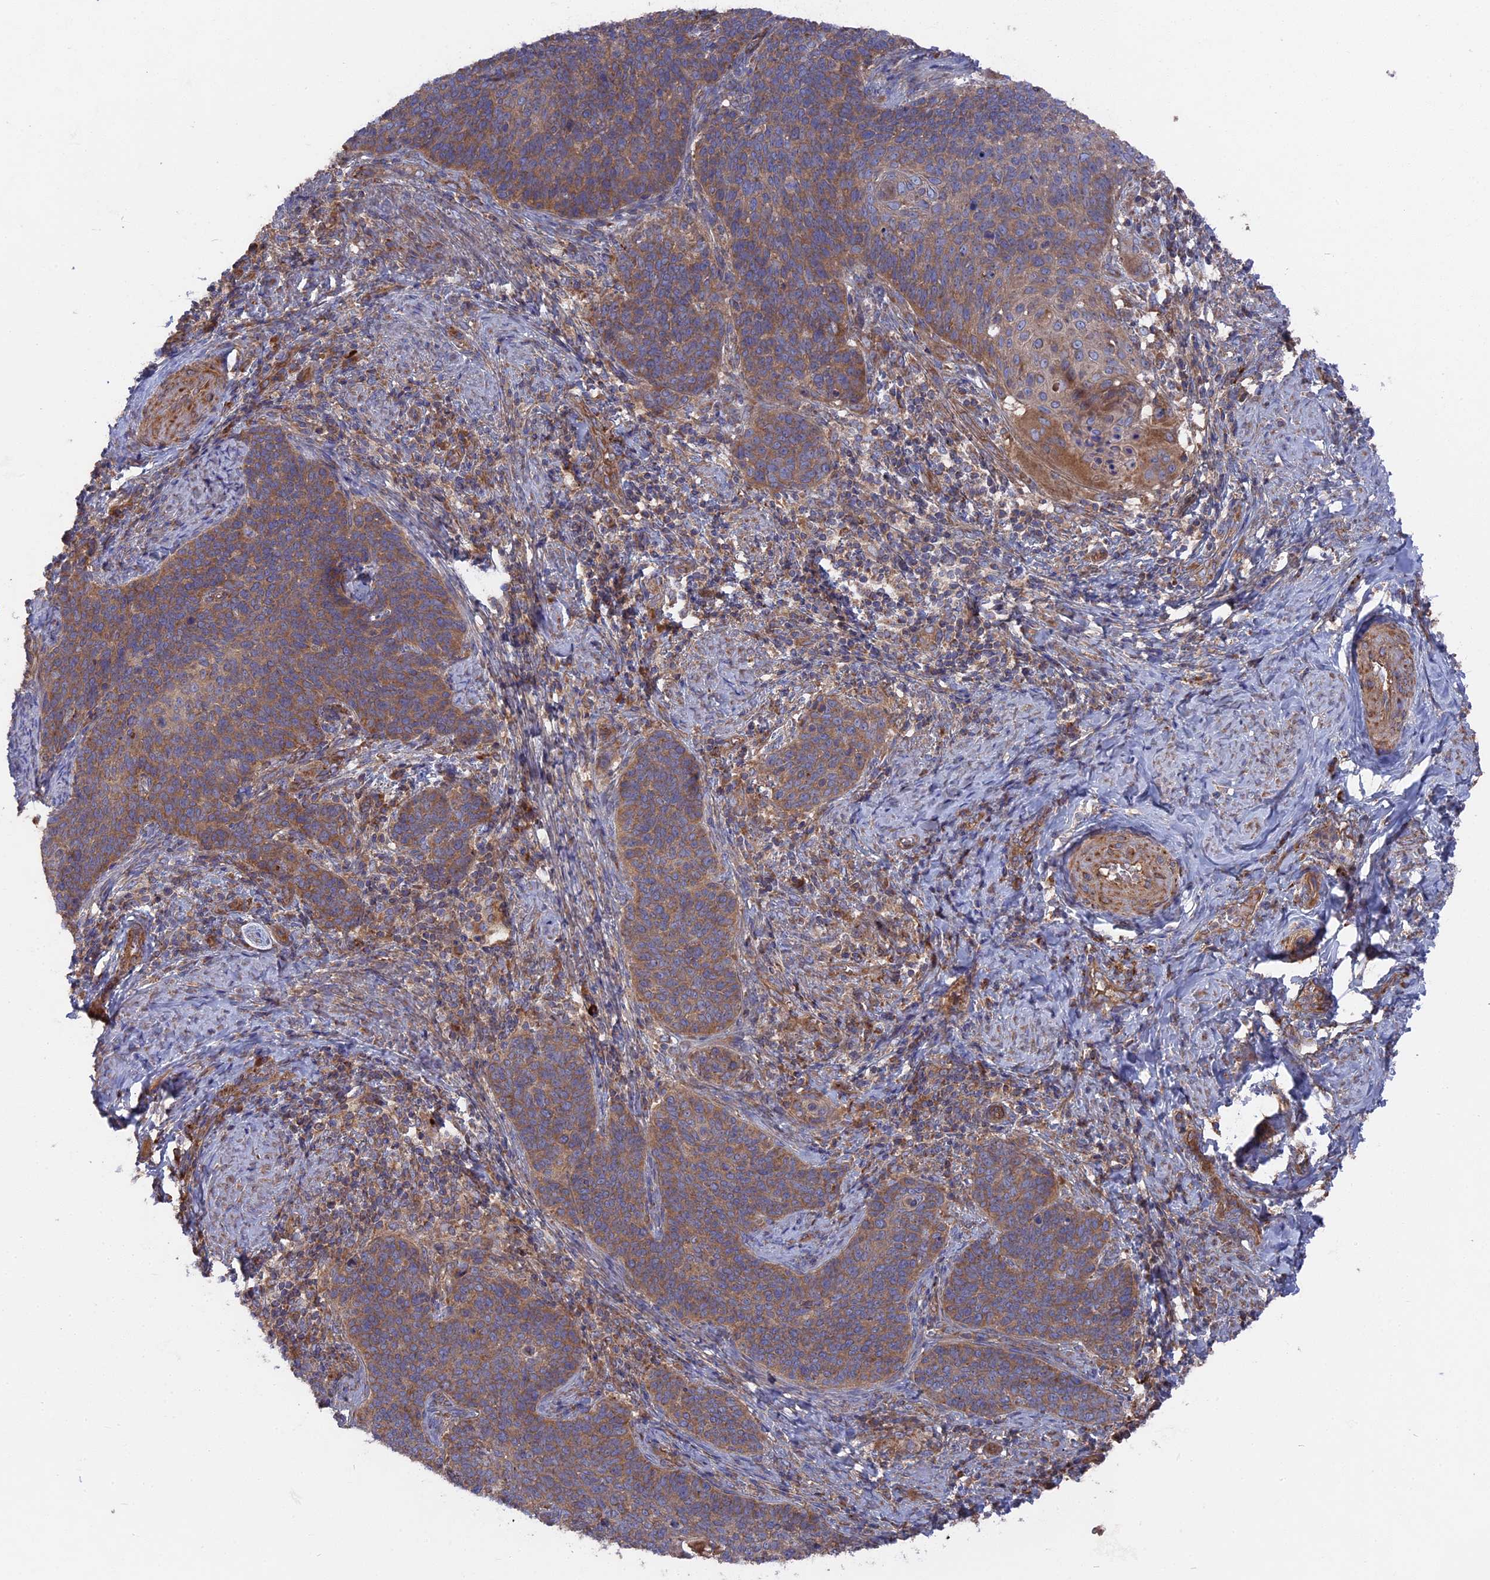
{"staining": {"intensity": "moderate", "quantity": ">75%", "location": "cytoplasmic/membranous"}, "tissue": "cervical cancer", "cell_type": "Tumor cells", "image_type": "cancer", "snomed": [{"axis": "morphology", "description": "Normal tissue, NOS"}, {"axis": "morphology", "description": "Squamous cell carcinoma, NOS"}, {"axis": "topography", "description": "Cervix"}], "caption": "About >75% of tumor cells in human squamous cell carcinoma (cervical) display moderate cytoplasmic/membranous protein expression as visualized by brown immunohistochemical staining.", "gene": "TELO2", "patient": {"sex": "female", "age": 39}}